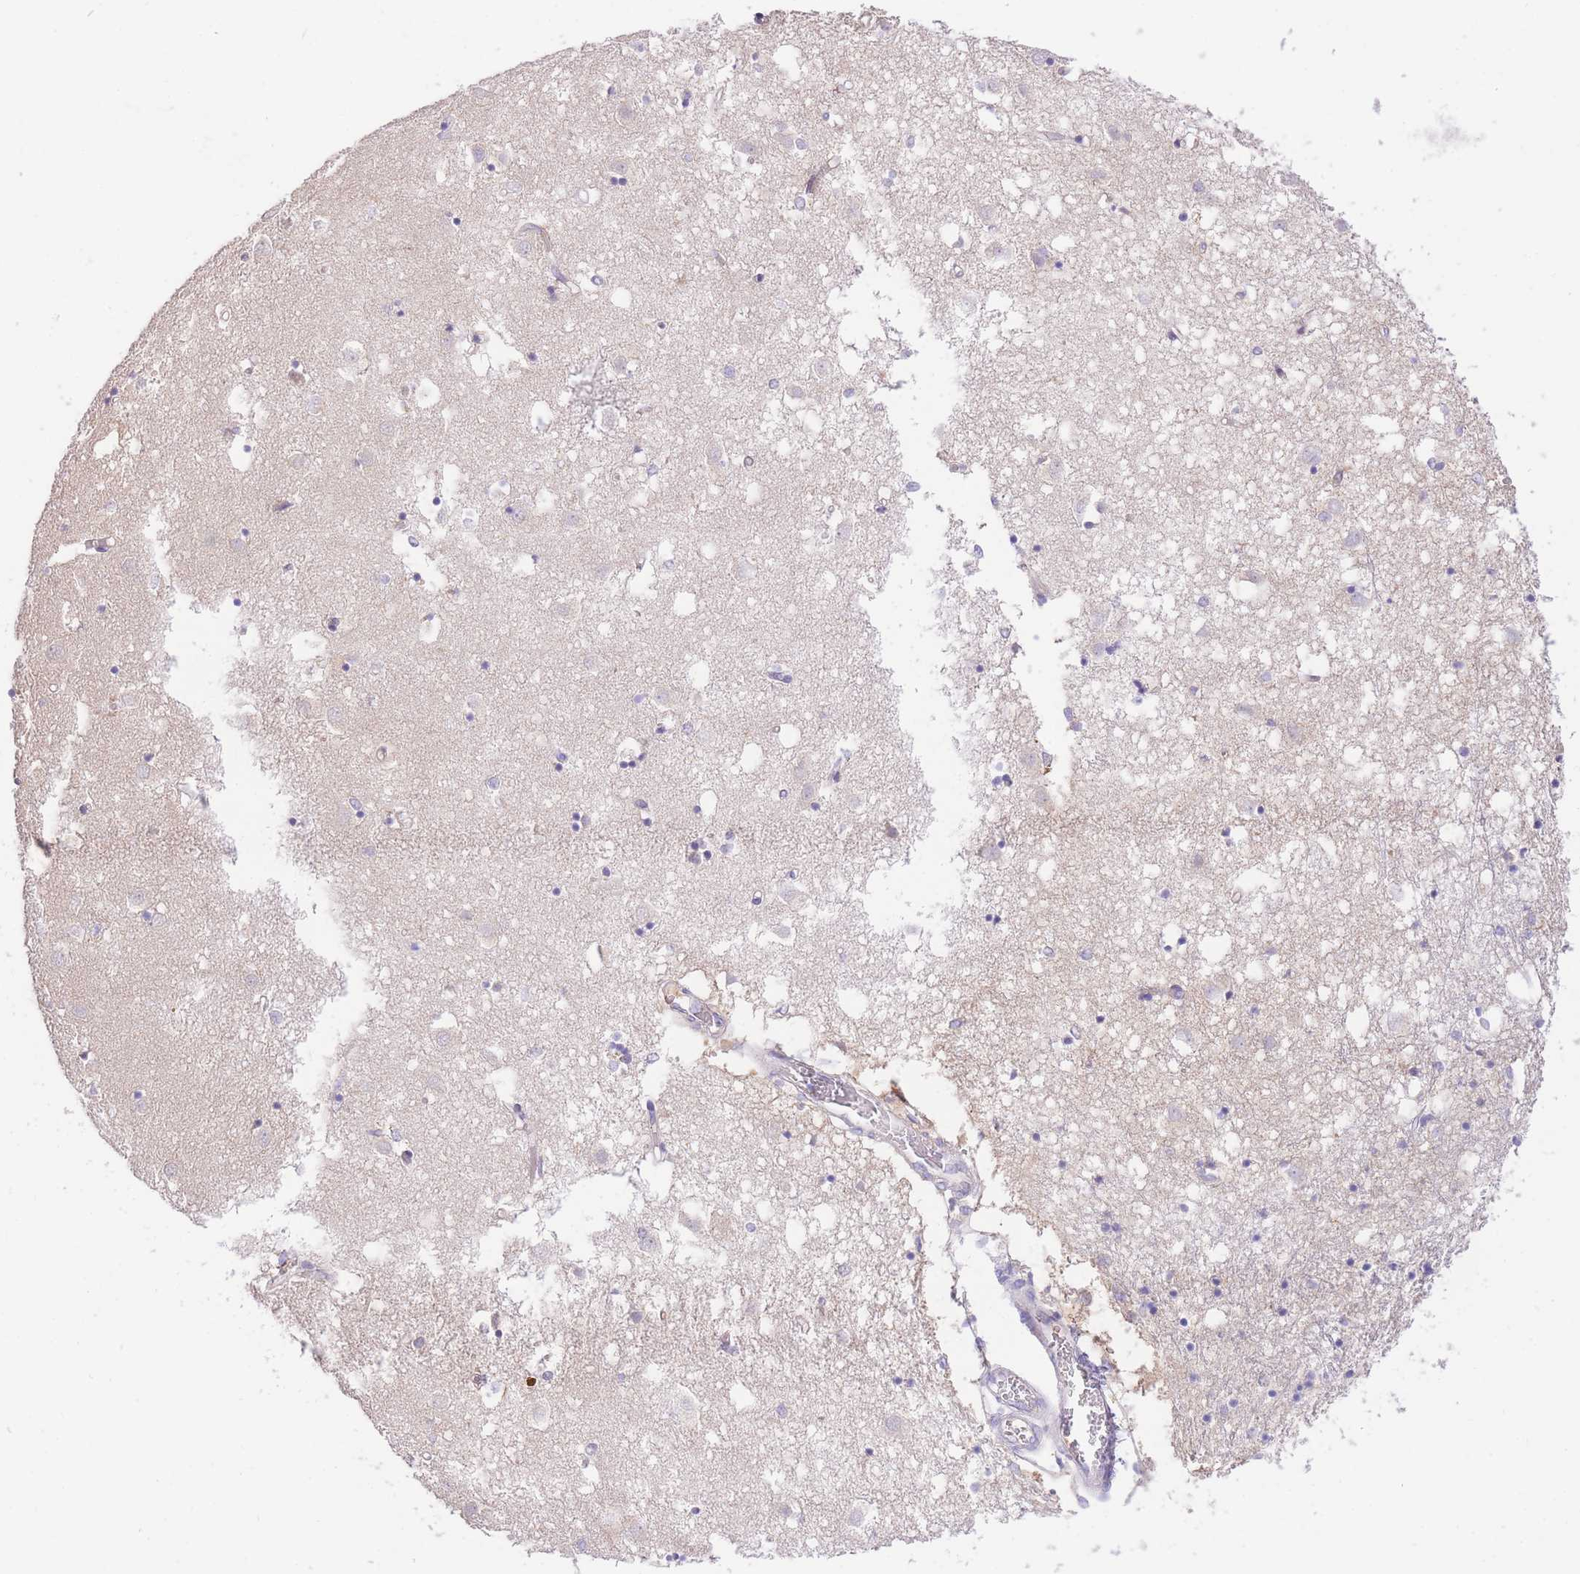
{"staining": {"intensity": "negative", "quantity": "none", "location": "none"}, "tissue": "caudate", "cell_type": "Glial cells", "image_type": "normal", "snomed": [{"axis": "morphology", "description": "Normal tissue, NOS"}, {"axis": "topography", "description": "Lateral ventricle wall"}], "caption": "Immunohistochemistry (IHC) image of unremarkable caudate stained for a protein (brown), which demonstrates no staining in glial cells. (Brightfield microscopy of DAB (3,3'-diaminobenzidine) IHC at high magnification).", "gene": "LIPH", "patient": {"sex": "male", "age": 70}}